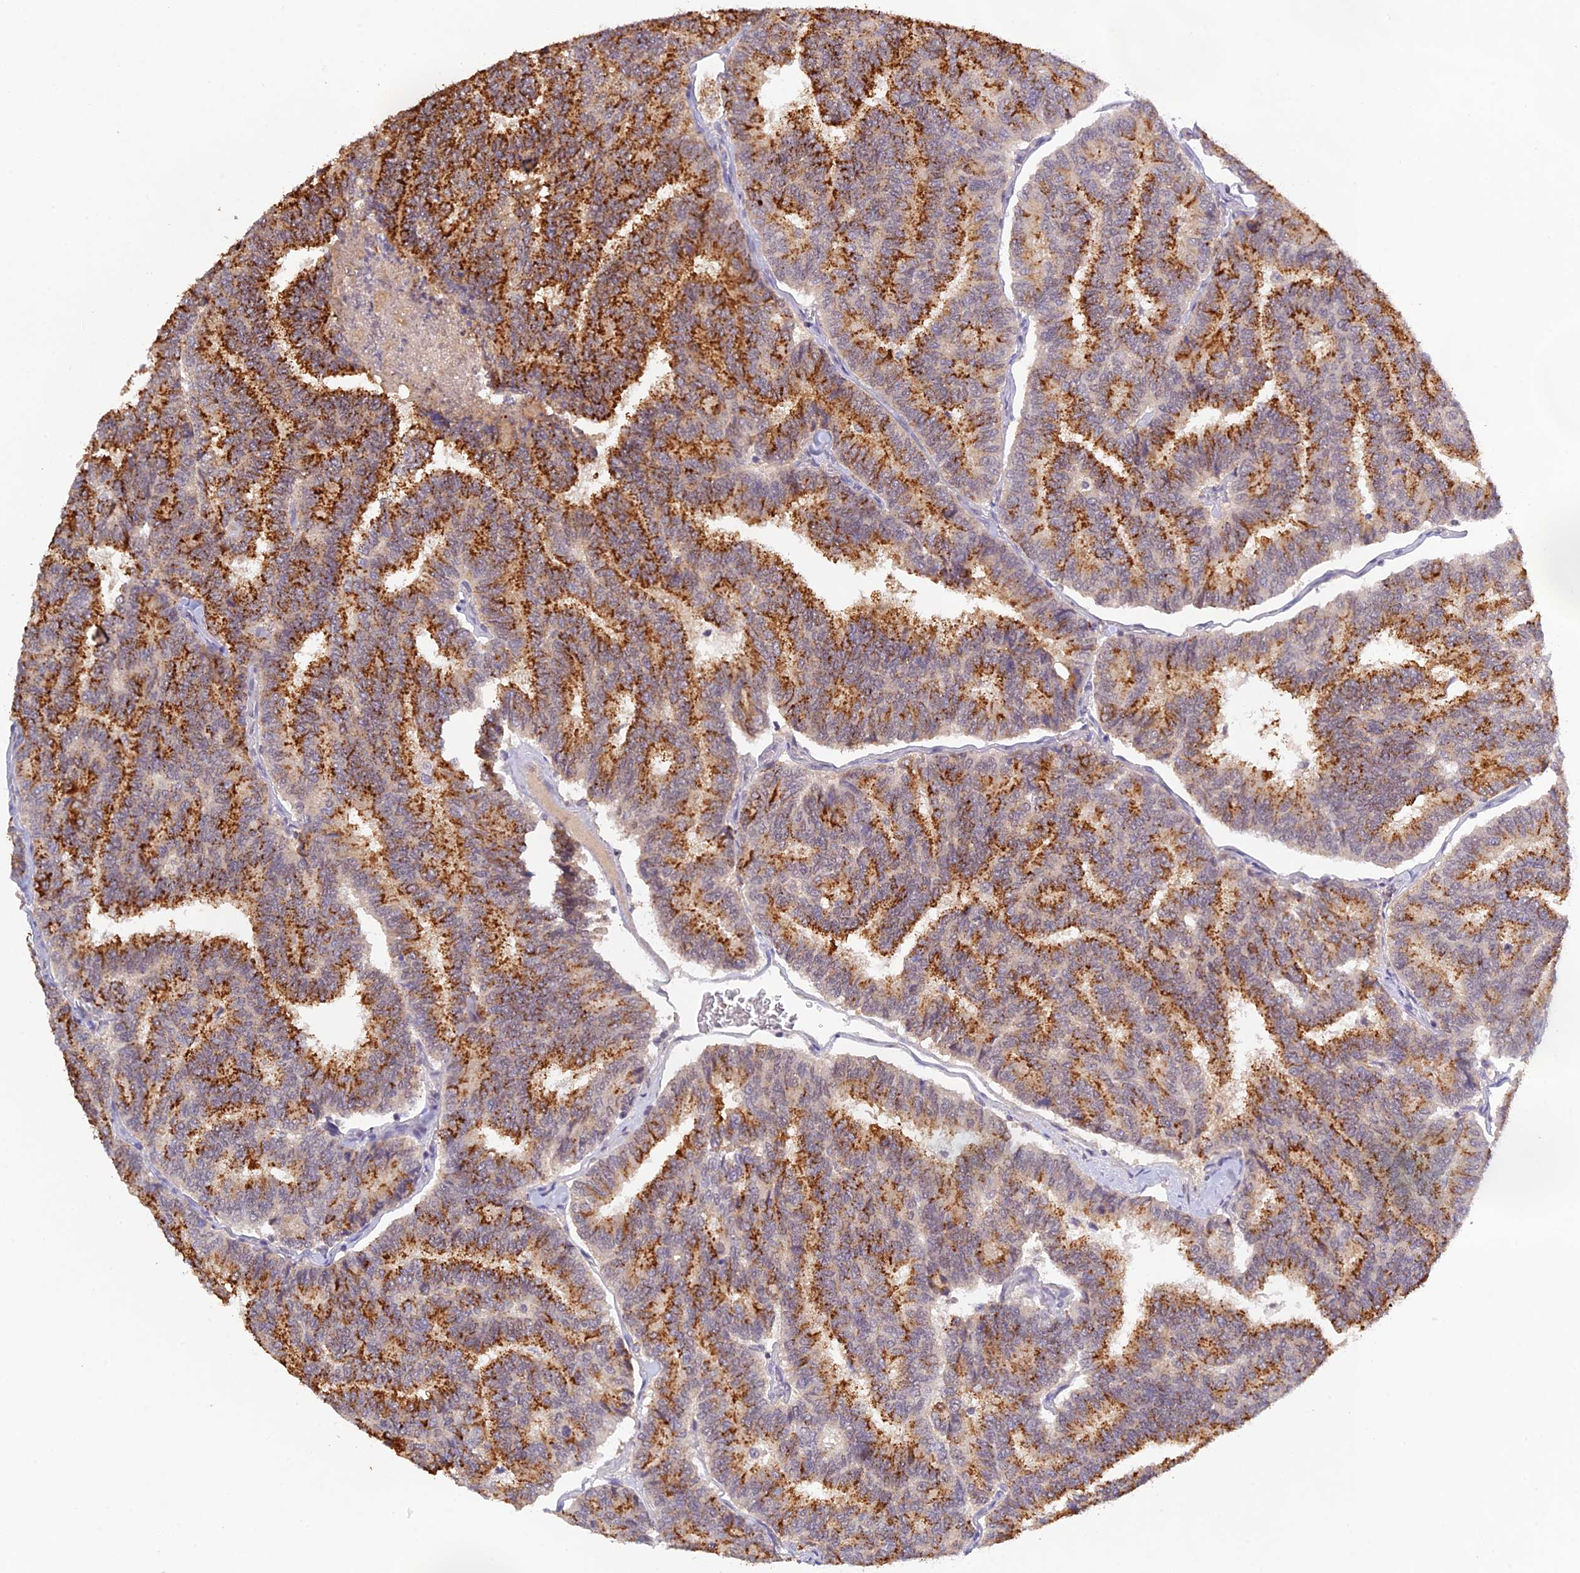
{"staining": {"intensity": "strong", "quantity": ">75%", "location": "cytoplasmic/membranous"}, "tissue": "thyroid cancer", "cell_type": "Tumor cells", "image_type": "cancer", "snomed": [{"axis": "morphology", "description": "Papillary adenocarcinoma, NOS"}, {"axis": "topography", "description": "Thyroid gland"}], "caption": "Thyroid cancer (papillary adenocarcinoma) stained for a protein shows strong cytoplasmic/membranous positivity in tumor cells. The staining was performed using DAB to visualize the protein expression in brown, while the nuclei were stained in blue with hematoxylin (Magnification: 20x).", "gene": "ZNF436", "patient": {"sex": "female", "age": 35}}